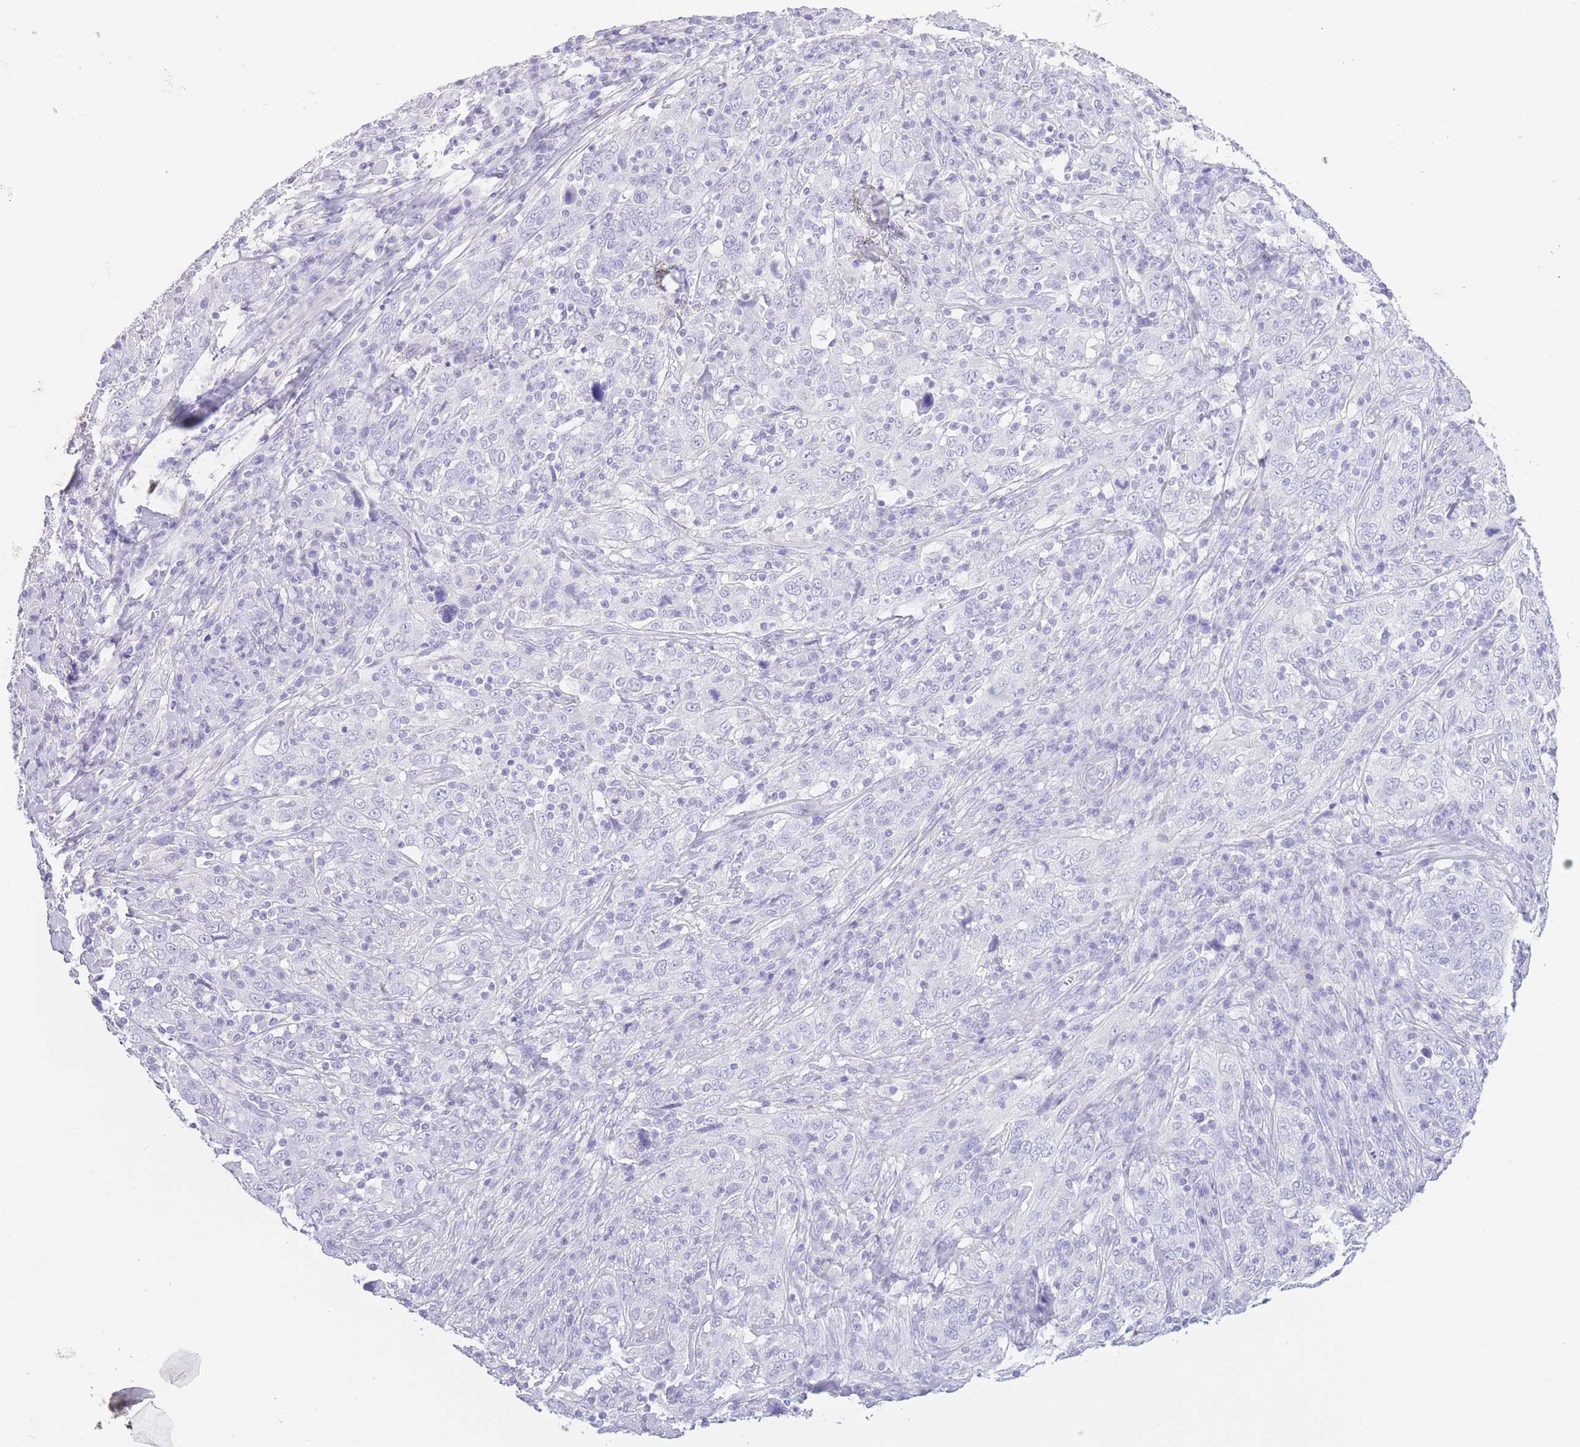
{"staining": {"intensity": "negative", "quantity": "none", "location": "none"}, "tissue": "cervical cancer", "cell_type": "Tumor cells", "image_type": "cancer", "snomed": [{"axis": "morphology", "description": "Squamous cell carcinoma, NOS"}, {"axis": "topography", "description": "Cervix"}], "caption": "This is an IHC histopathology image of human cervical squamous cell carcinoma. There is no staining in tumor cells.", "gene": "PKLR", "patient": {"sex": "female", "age": 46}}